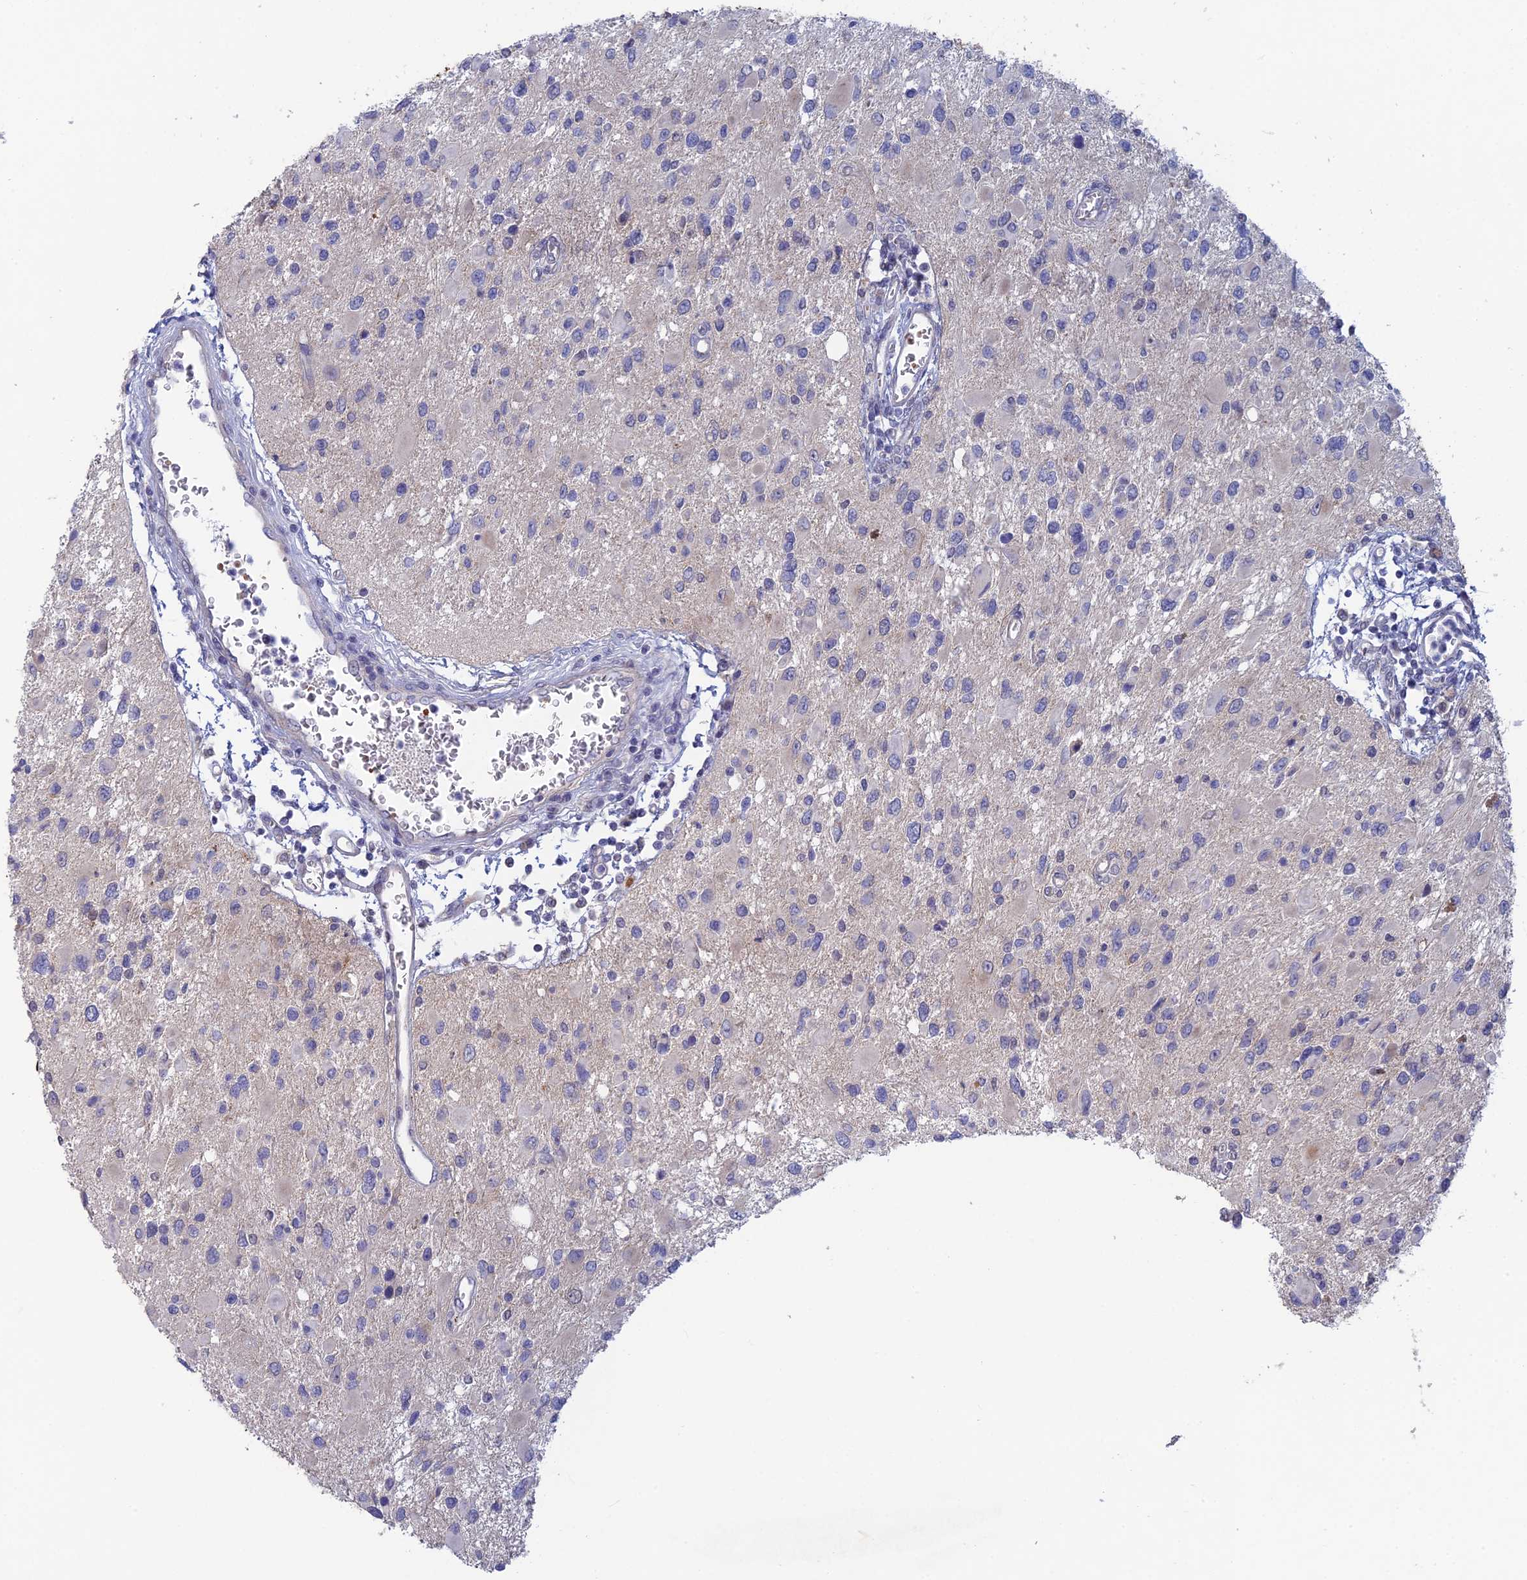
{"staining": {"intensity": "negative", "quantity": "none", "location": "none"}, "tissue": "glioma", "cell_type": "Tumor cells", "image_type": "cancer", "snomed": [{"axis": "morphology", "description": "Glioma, malignant, High grade"}, {"axis": "topography", "description": "Brain"}], "caption": "Immunohistochemistry image of neoplastic tissue: human glioma stained with DAB (3,3'-diaminobenzidine) shows no significant protein positivity in tumor cells.", "gene": "GIPC1", "patient": {"sex": "male", "age": 53}}